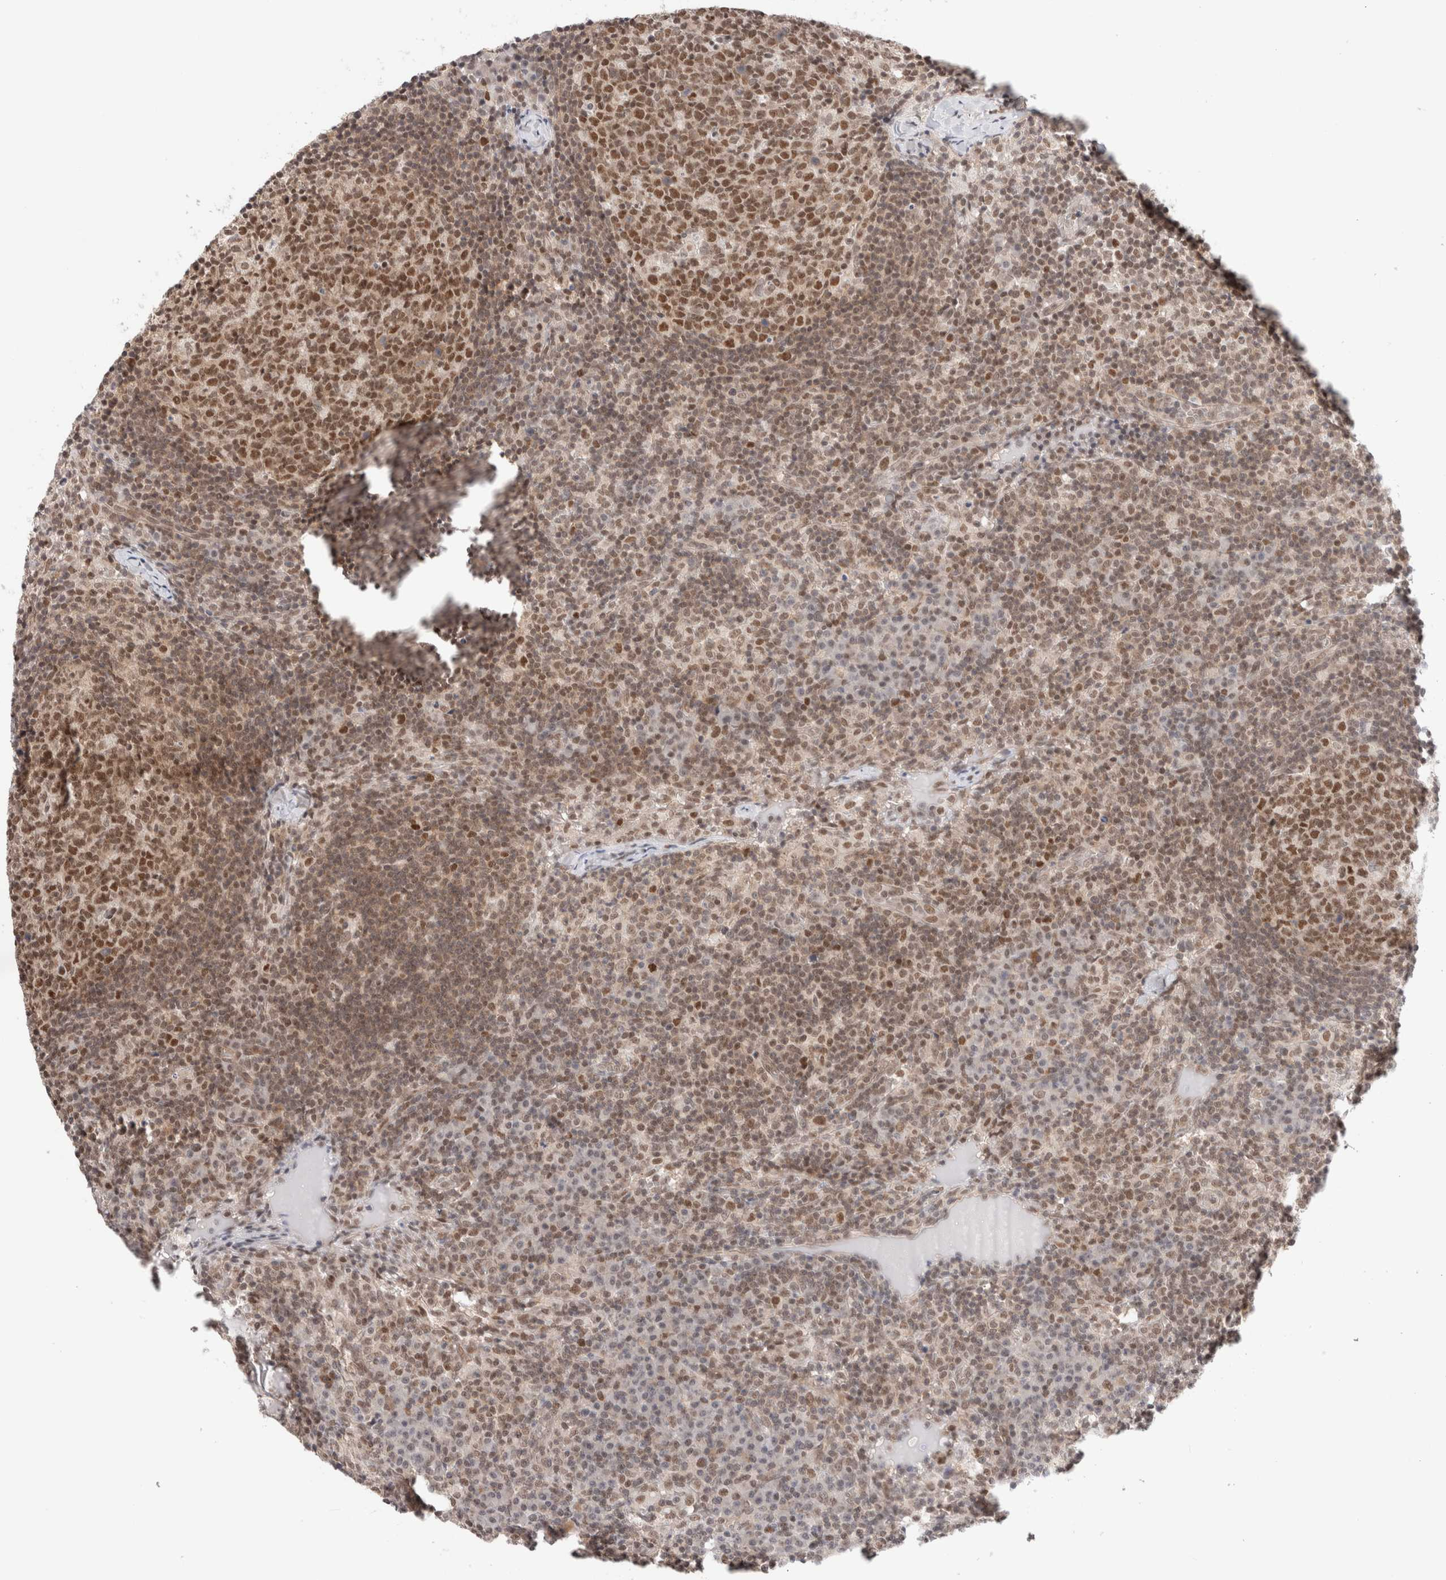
{"staining": {"intensity": "moderate", "quantity": ">75%", "location": "nuclear"}, "tissue": "lymph node", "cell_type": "Germinal center cells", "image_type": "normal", "snomed": [{"axis": "morphology", "description": "Normal tissue, NOS"}, {"axis": "morphology", "description": "Inflammation, NOS"}, {"axis": "topography", "description": "Lymph node"}], "caption": "Immunohistochemical staining of benign human lymph node demonstrates medium levels of moderate nuclear staining in approximately >75% of germinal center cells.", "gene": "GATAD2A", "patient": {"sex": "male", "age": 55}}